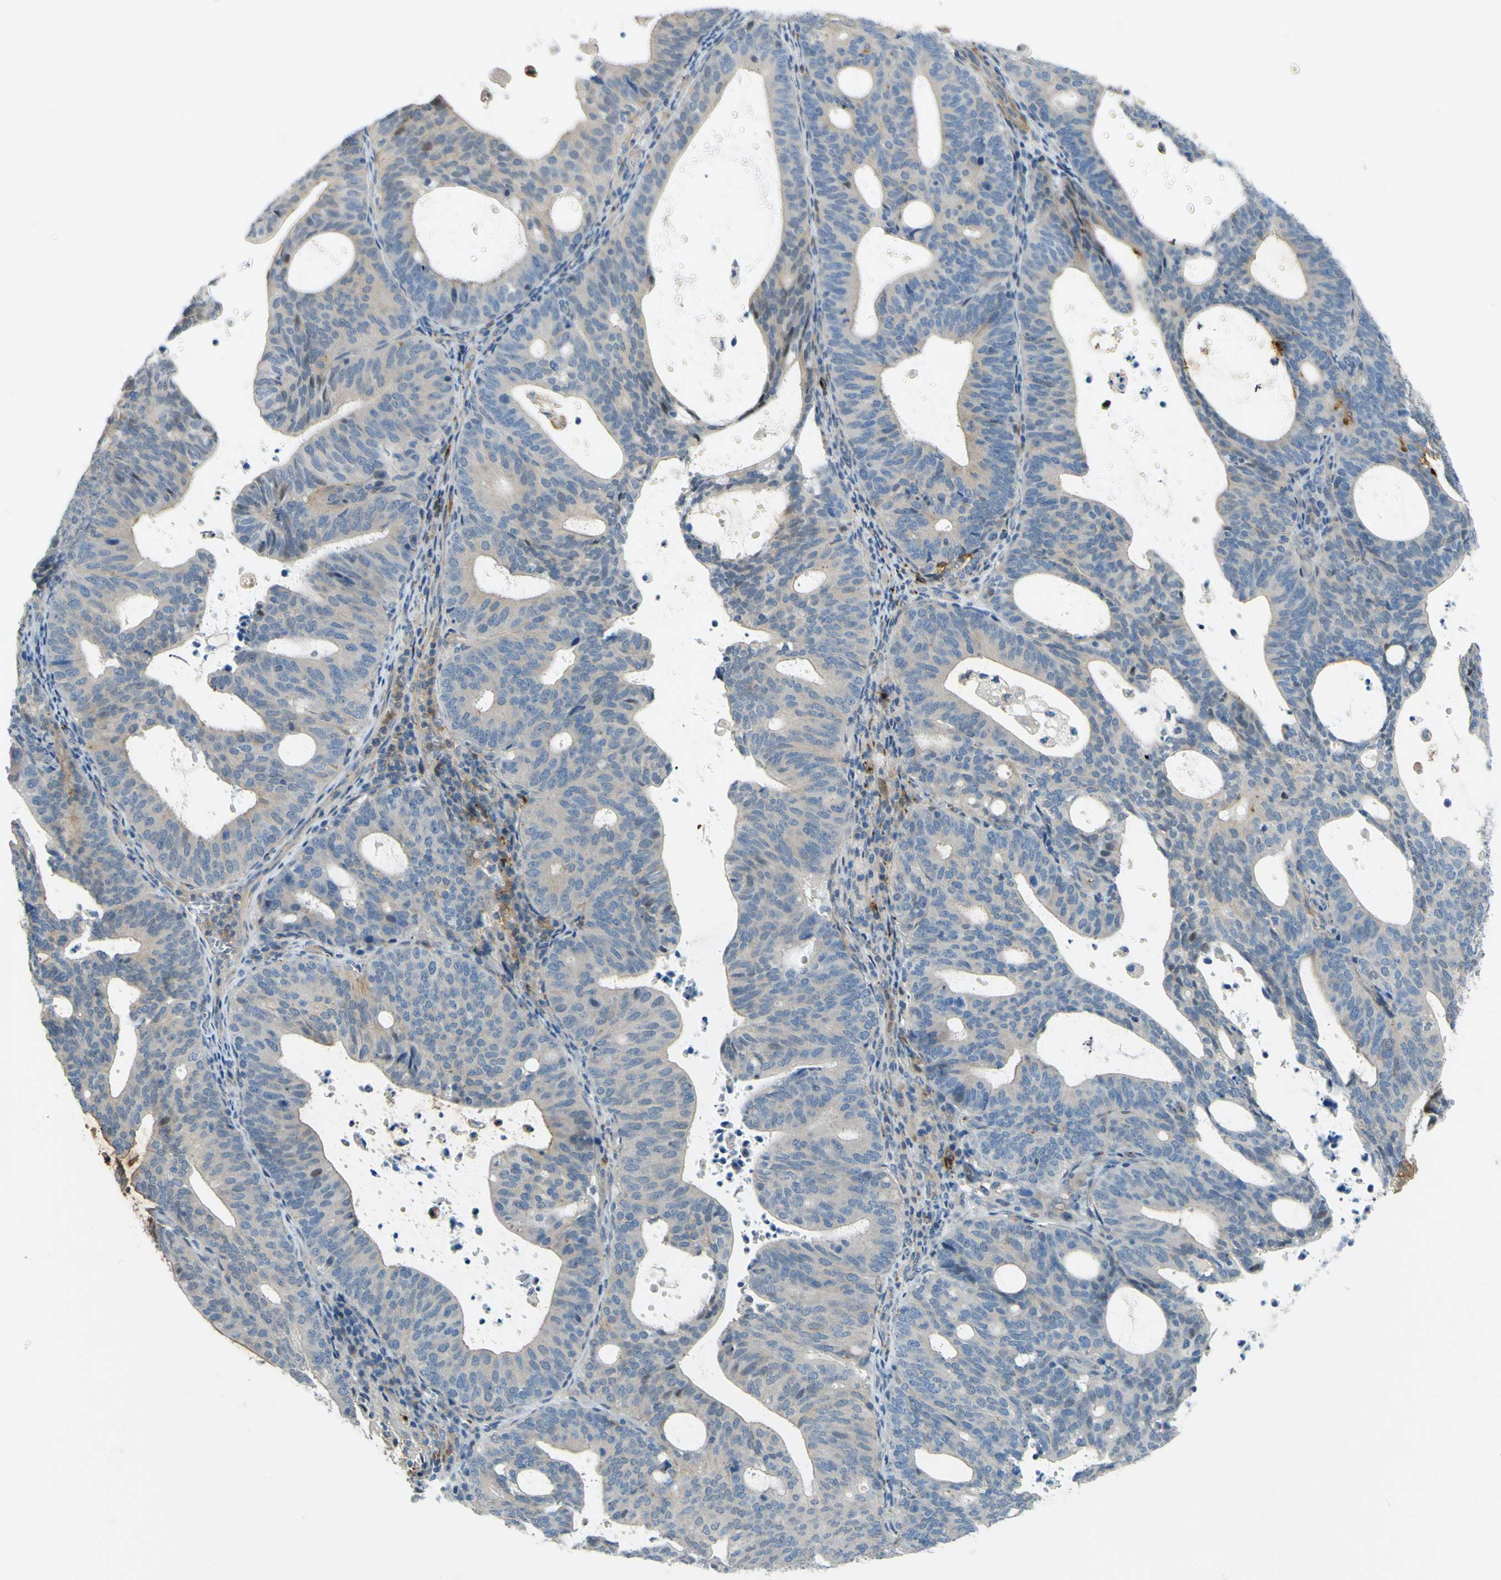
{"staining": {"intensity": "weak", "quantity": "<25%", "location": "cytoplasmic/membranous"}, "tissue": "endometrial cancer", "cell_type": "Tumor cells", "image_type": "cancer", "snomed": [{"axis": "morphology", "description": "Adenocarcinoma, NOS"}, {"axis": "topography", "description": "Uterus"}], "caption": "Tumor cells are negative for brown protein staining in adenocarcinoma (endometrial).", "gene": "ARHGAP1", "patient": {"sex": "female", "age": 83}}